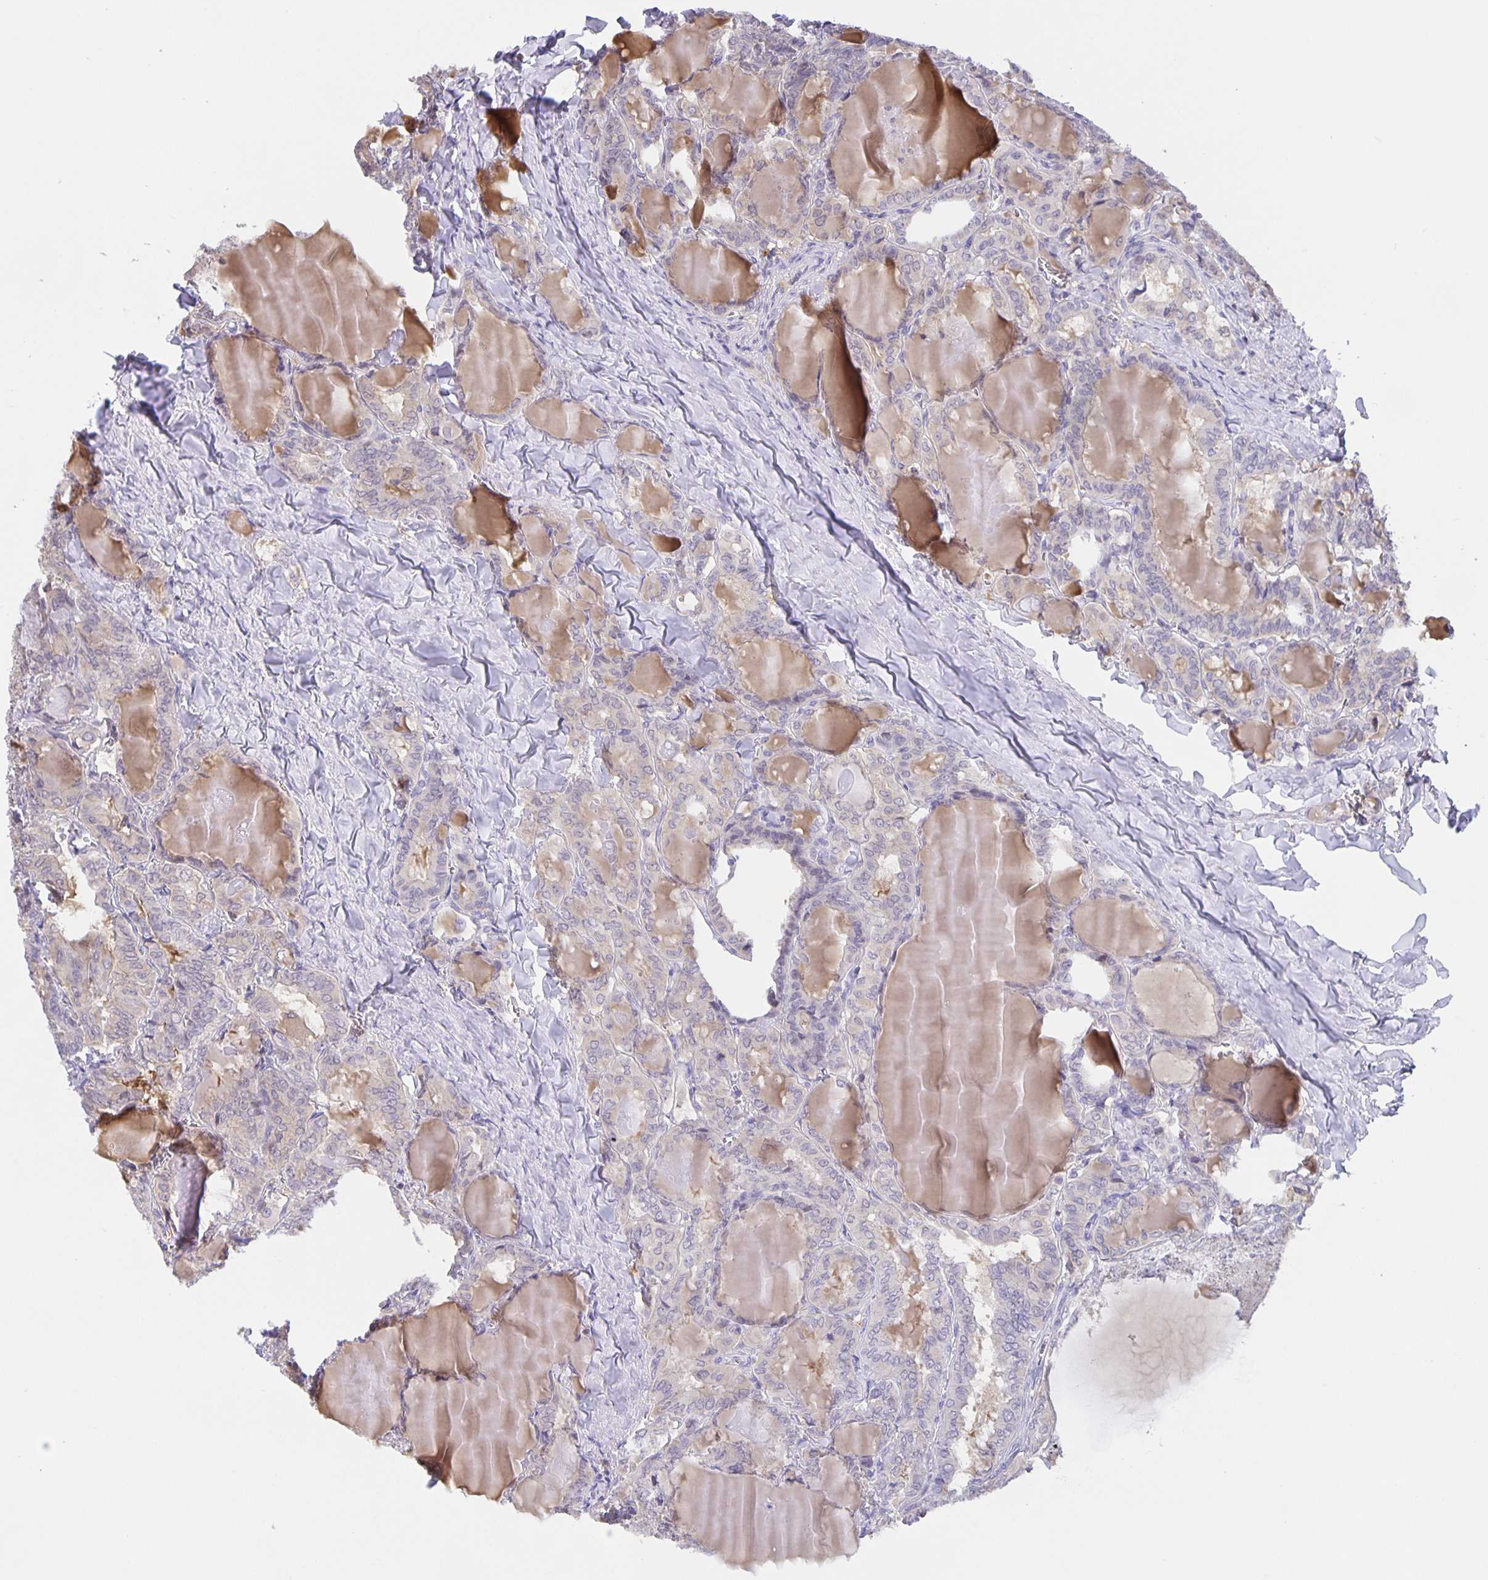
{"staining": {"intensity": "negative", "quantity": "none", "location": "none"}, "tissue": "thyroid cancer", "cell_type": "Tumor cells", "image_type": "cancer", "snomed": [{"axis": "morphology", "description": "Papillary adenocarcinoma, NOS"}, {"axis": "topography", "description": "Thyroid gland"}], "caption": "Immunohistochemistry (IHC) histopathology image of neoplastic tissue: thyroid cancer stained with DAB reveals no significant protein expression in tumor cells. (DAB immunohistochemistry (IHC) visualized using brightfield microscopy, high magnification).", "gene": "MARCHF6", "patient": {"sex": "female", "age": 46}}